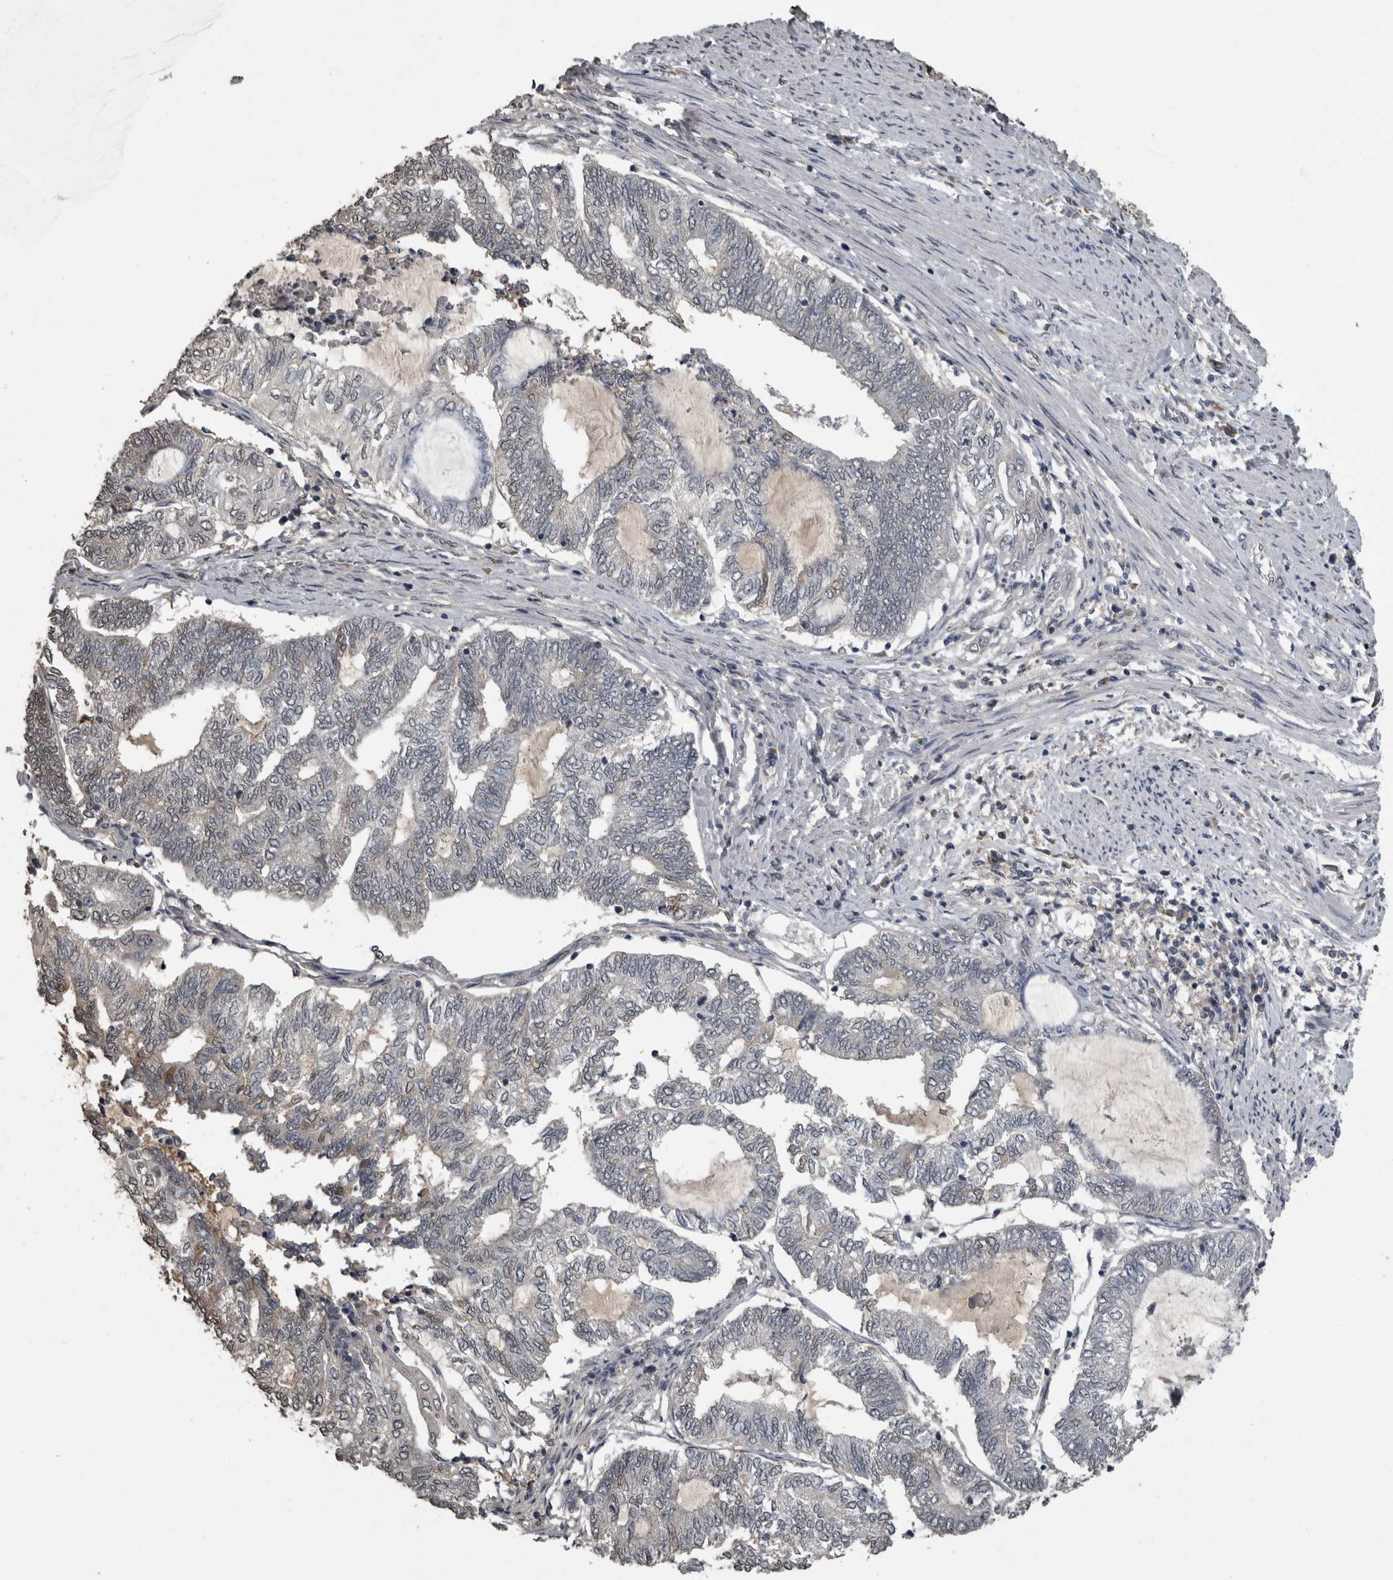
{"staining": {"intensity": "negative", "quantity": "none", "location": "none"}, "tissue": "endometrial cancer", "cell_type": "Tumor cells", "image_type": "cancer", "snomed": [{"axis": "morphology", "description": "Adenocarcinoma, NOS"}, {"axis": "topography", "description": "Uterus"}, {"axis": "topography", "description": "Endometrium"}], "caption": "This histopathology image is of endometrial adenocarcinoma stained with immunohistochemistry to label a protein in brown with the nuclei are counter-stained blue. There is no positivity in tumor cells.", "gene": "PIK3AP1", "patient": {"sex": "female", "age": 70}}